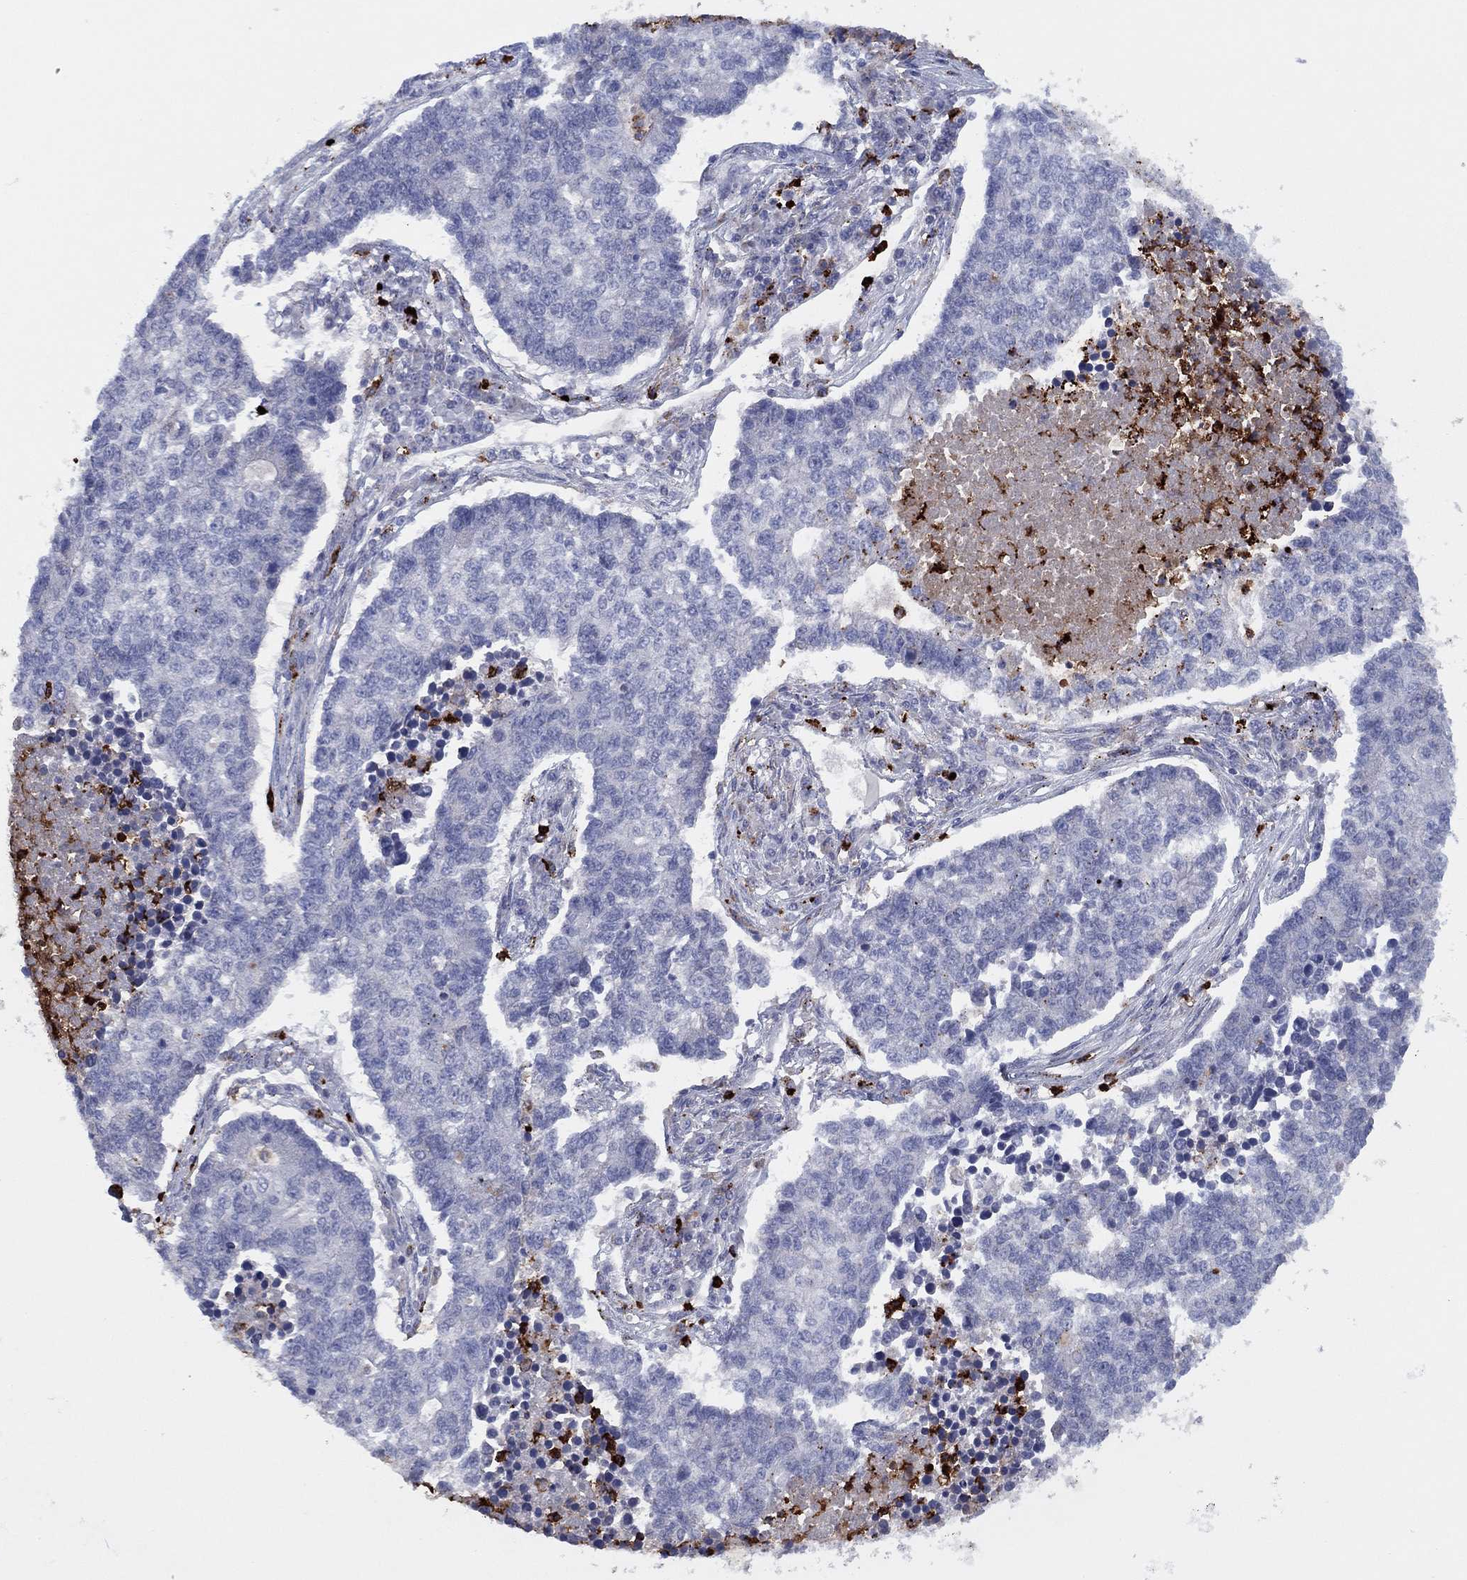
{"staining": {"intensity": "negative", "quantity": "none", "location": "none"}, "tissue": "lung cancer", "cell_type": "Tumor cells", "image_type": "cancer", "snomed": [{"axis": "morphology", "description": "Adenocarcinoma, NOS"}, {"axis": "topography", "description": "Lung"}], "caption": "Immunohistochemistry (IHC) image of human lung cancer stained for a protein (brown), which displays no positivity in tumor cells. (Brightfield microscopy of DAB immunohistochemistry at high magnification).", "gene": "PLAC8", "patient": {"sex": "male", "age": 57}}